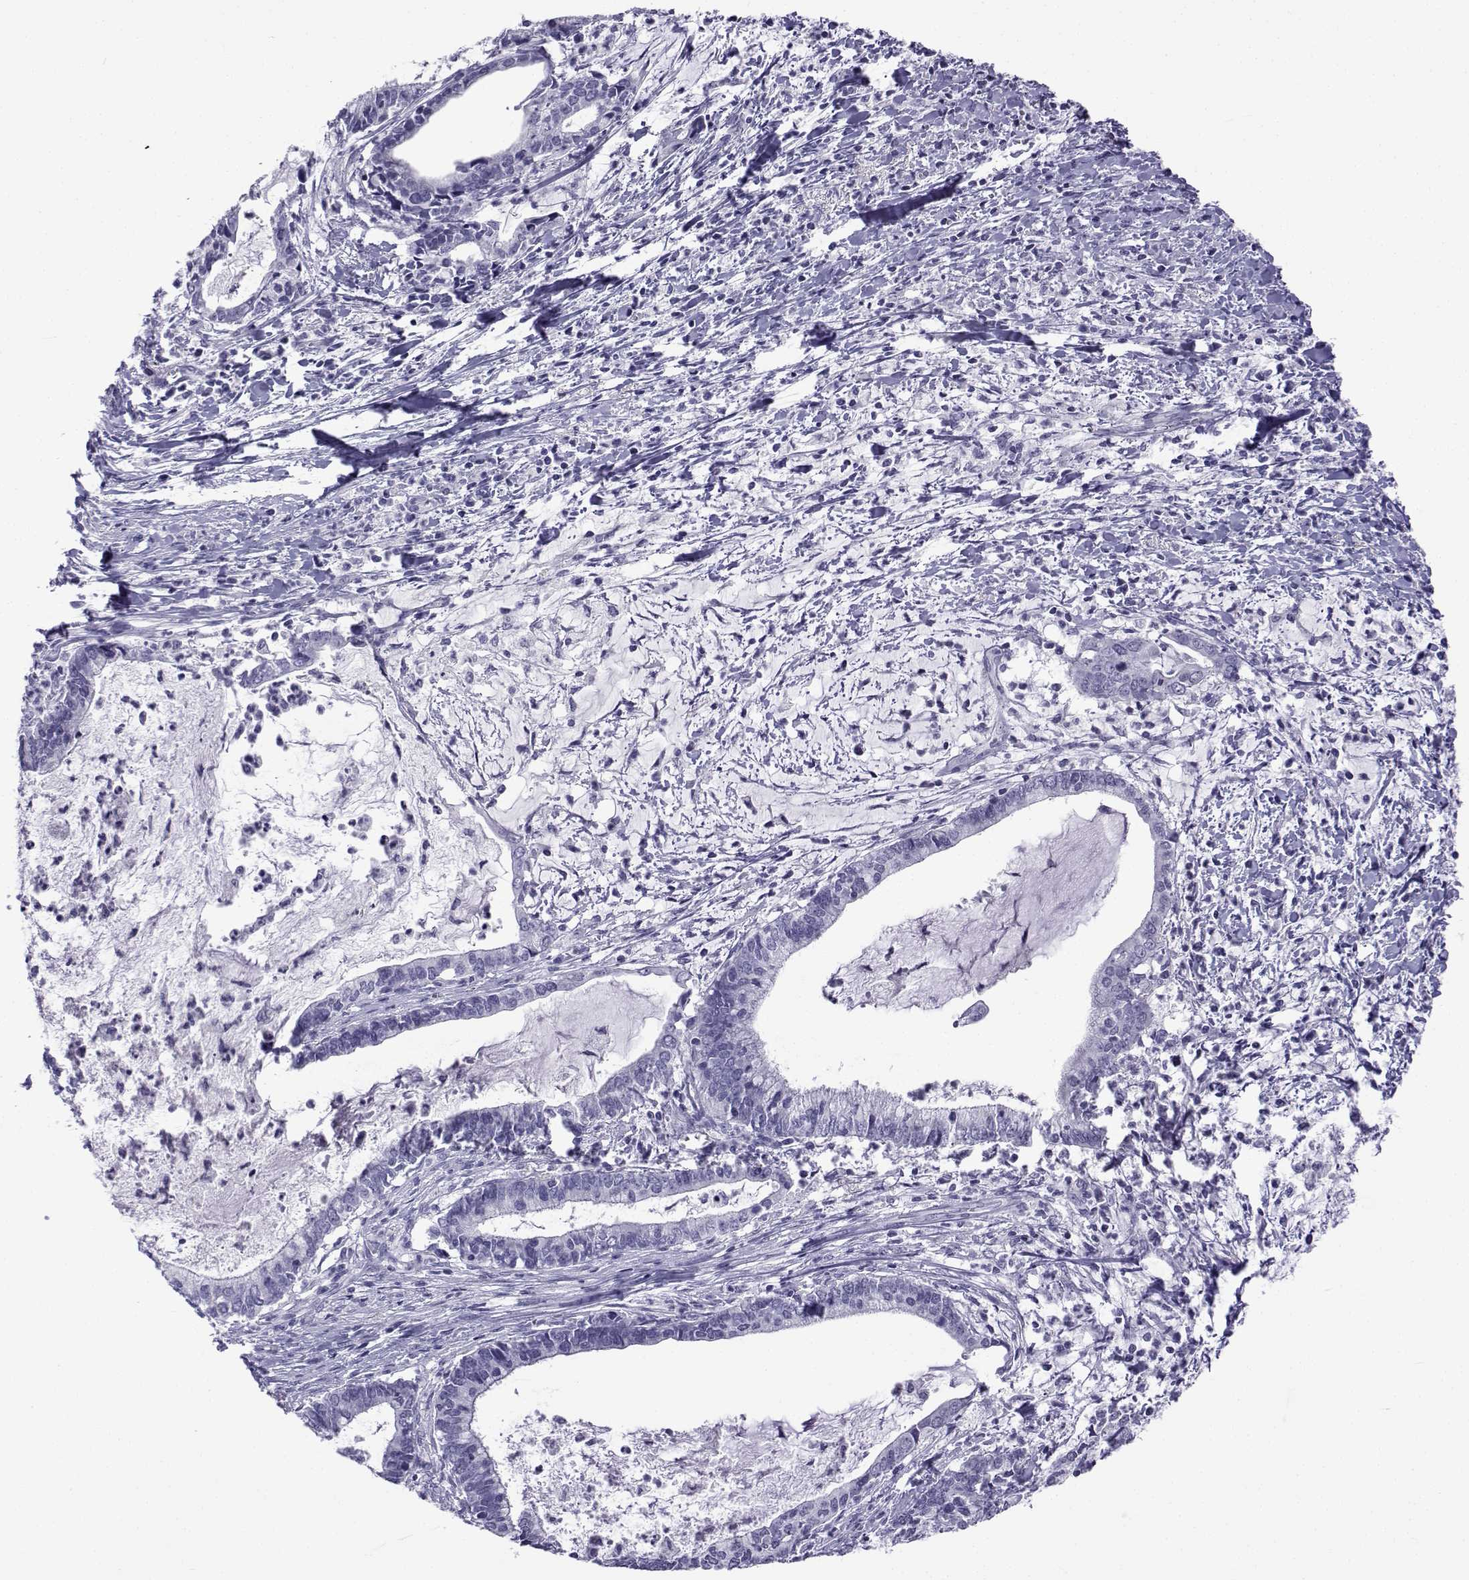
{"staining": {"intensity": "negative", "quantity": "none", "location": "none"}, "tissue": "cervical cancer", "cell_type": "Tumor cells", "image_type": "cancer", "snomed": [{"axis": "morphology", "description": "Adenocarcinoma, NOS"}, {"axis": "topography", "description": "Cervix"}], "caption": "Protein analysis of cervical adenocarcinoma demonstrates no significant staining in tumor cells.", "gene": "ACTL7A", "patient": {"sex": "female", "age": 42}}